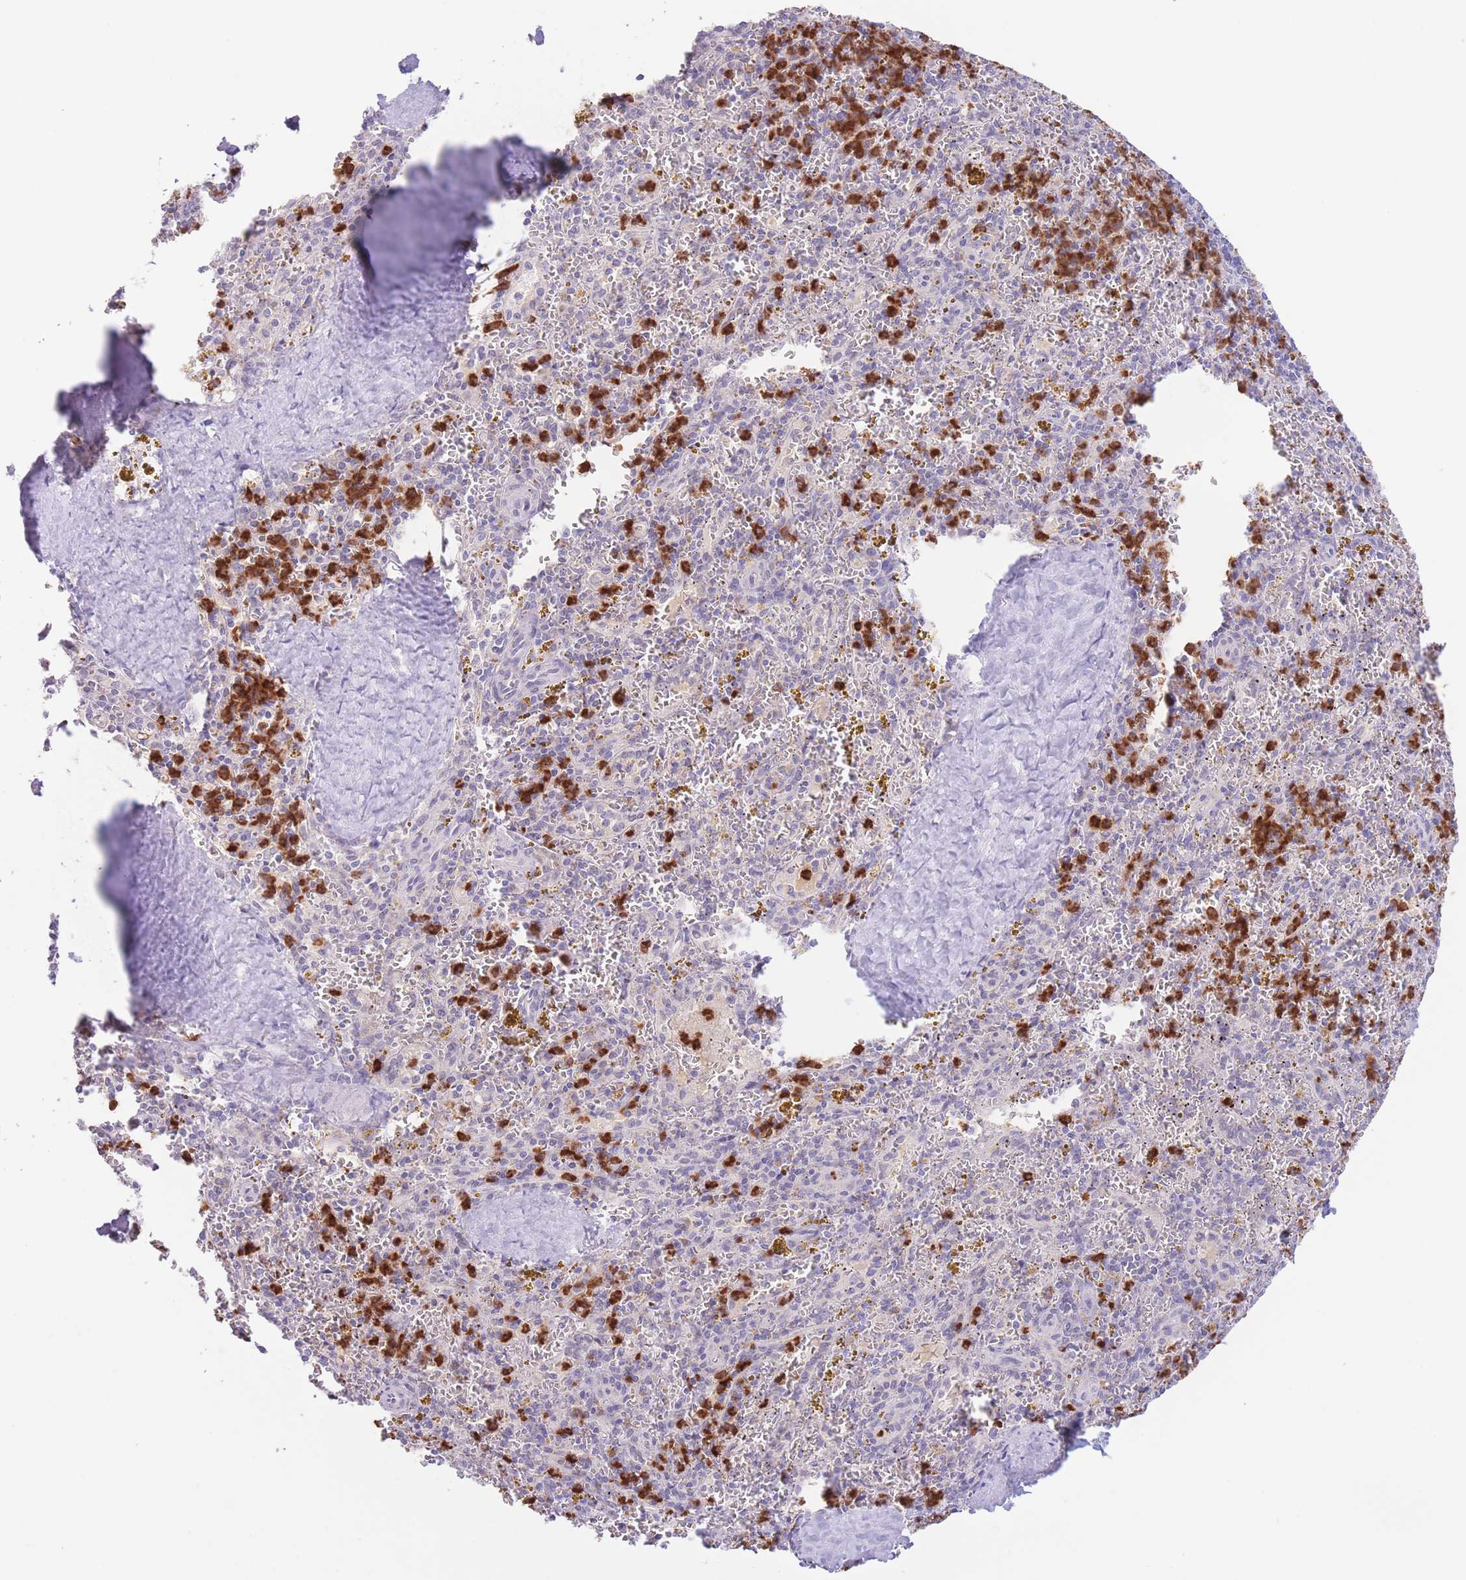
{"staining": {"intensity": "strong", "quantity": "<25%", "location": "cytoplasmic/membranous"}, "tissue": "spleen", "cell_type": "Cells in red pulp", "image_type": "normal", "snomed": [{"axis": "morphology", "description": "Normal tissue, NOS"}, {"axis": "topography", "description": "Spleen"}], "caption": "Immunohistochemistry (DAB) staining of unremarkable spleen exhibits strong cytoplasmic/membranous protein expression in about <25% of cells in red pulp.", "gene": "LCLAT1", "patient": {"sex": "male", "age": 57}}